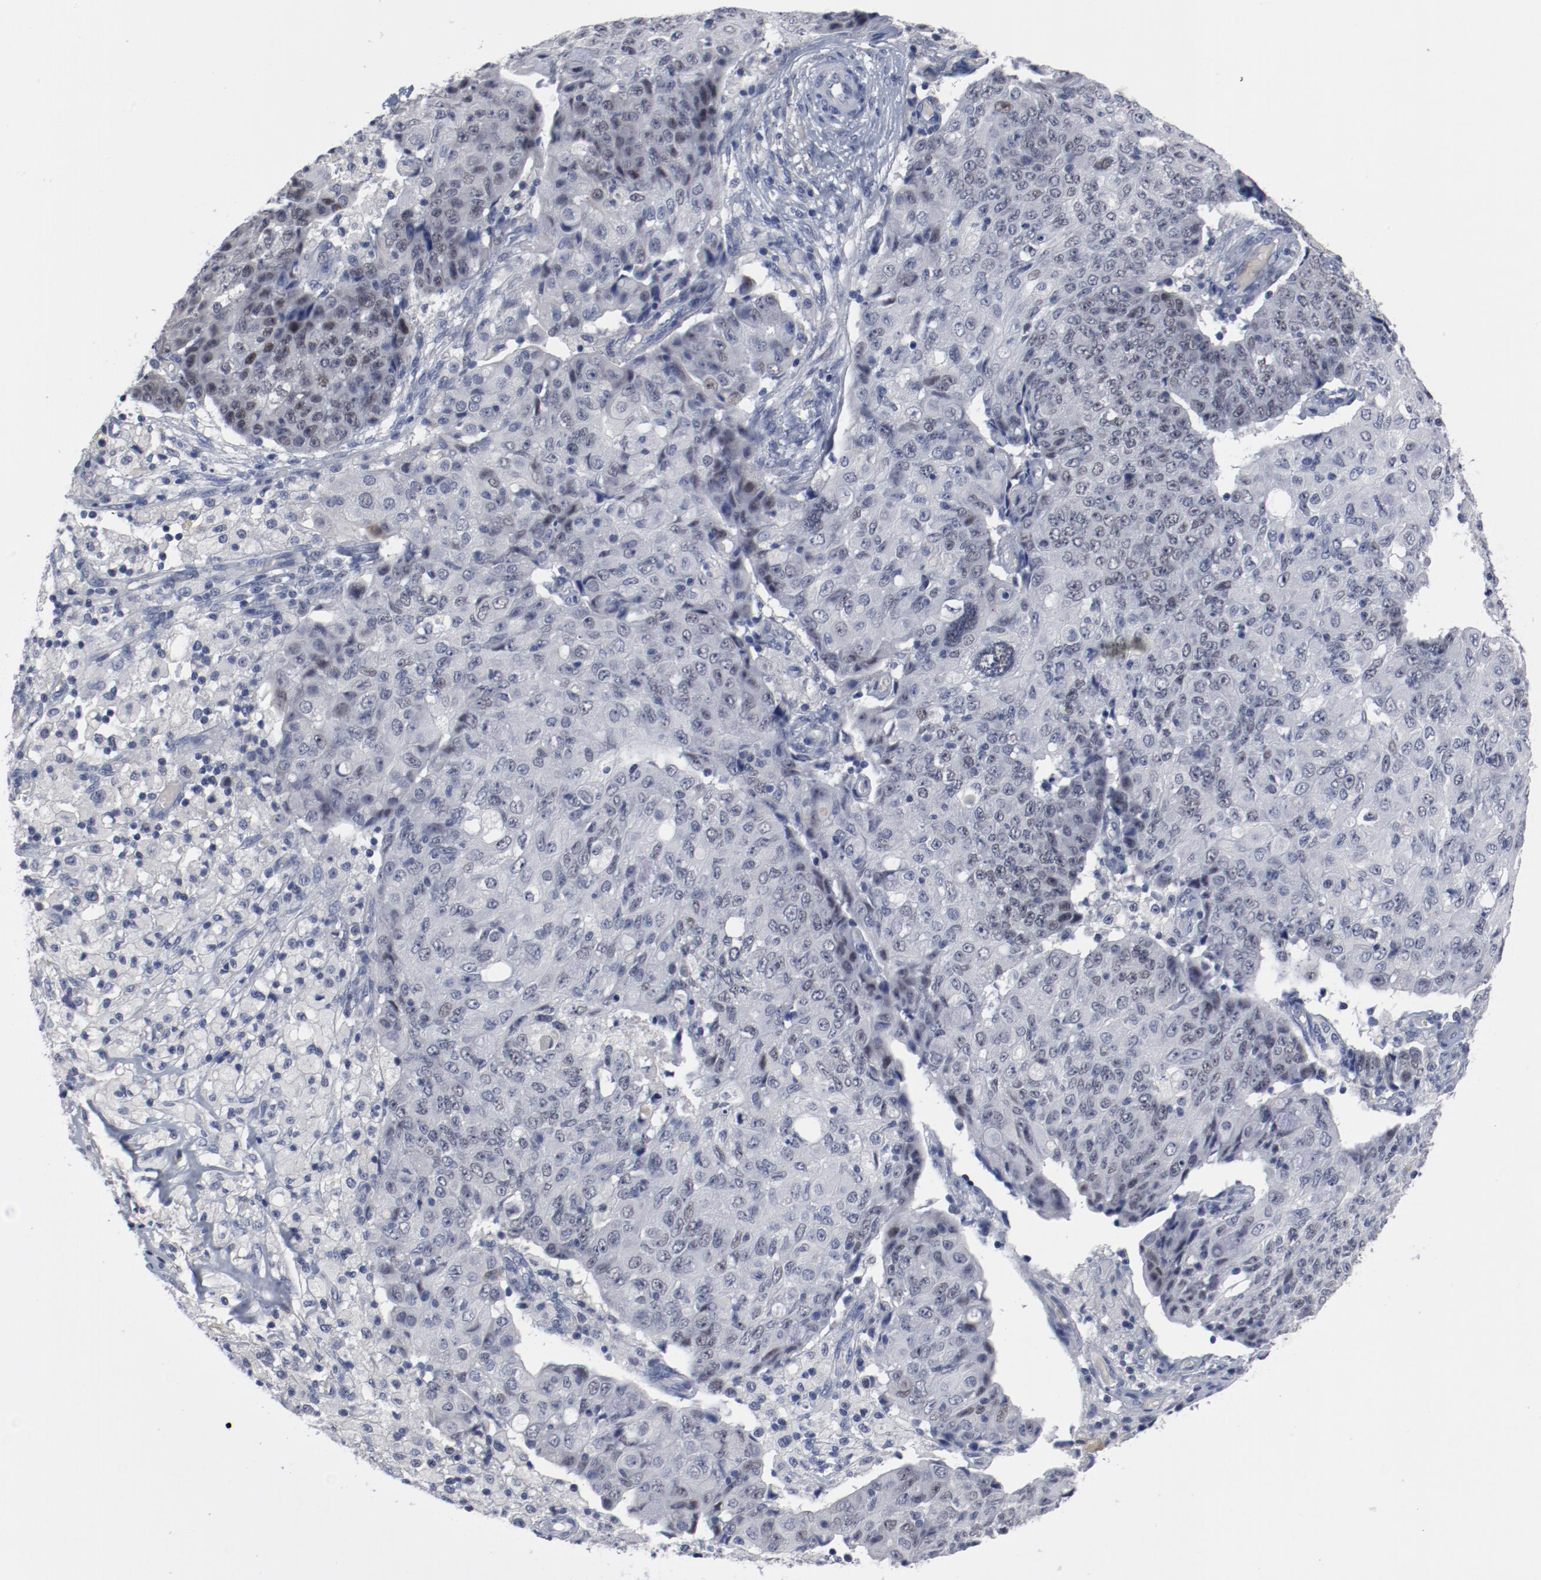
{"staining": {"intensity": "negative", "quantity": "none", "location": "none"}, "tissue": "ovarian cancer", "cell_type": "Tumor cells", "image_type": "cancer", "snomed": [{"axis": "morphology", "description": "Carcinoma, endometroid"}, {"axis": "topography", "description": "Ovary"}], "caption": "The immunohistochemistry (IHC) micrograph has no significant staining in tumor cells of ovarian endometroid carcinoma tissue.", "gene": "ANKLE2", "patient": {"sex": "female", "age": 42}}